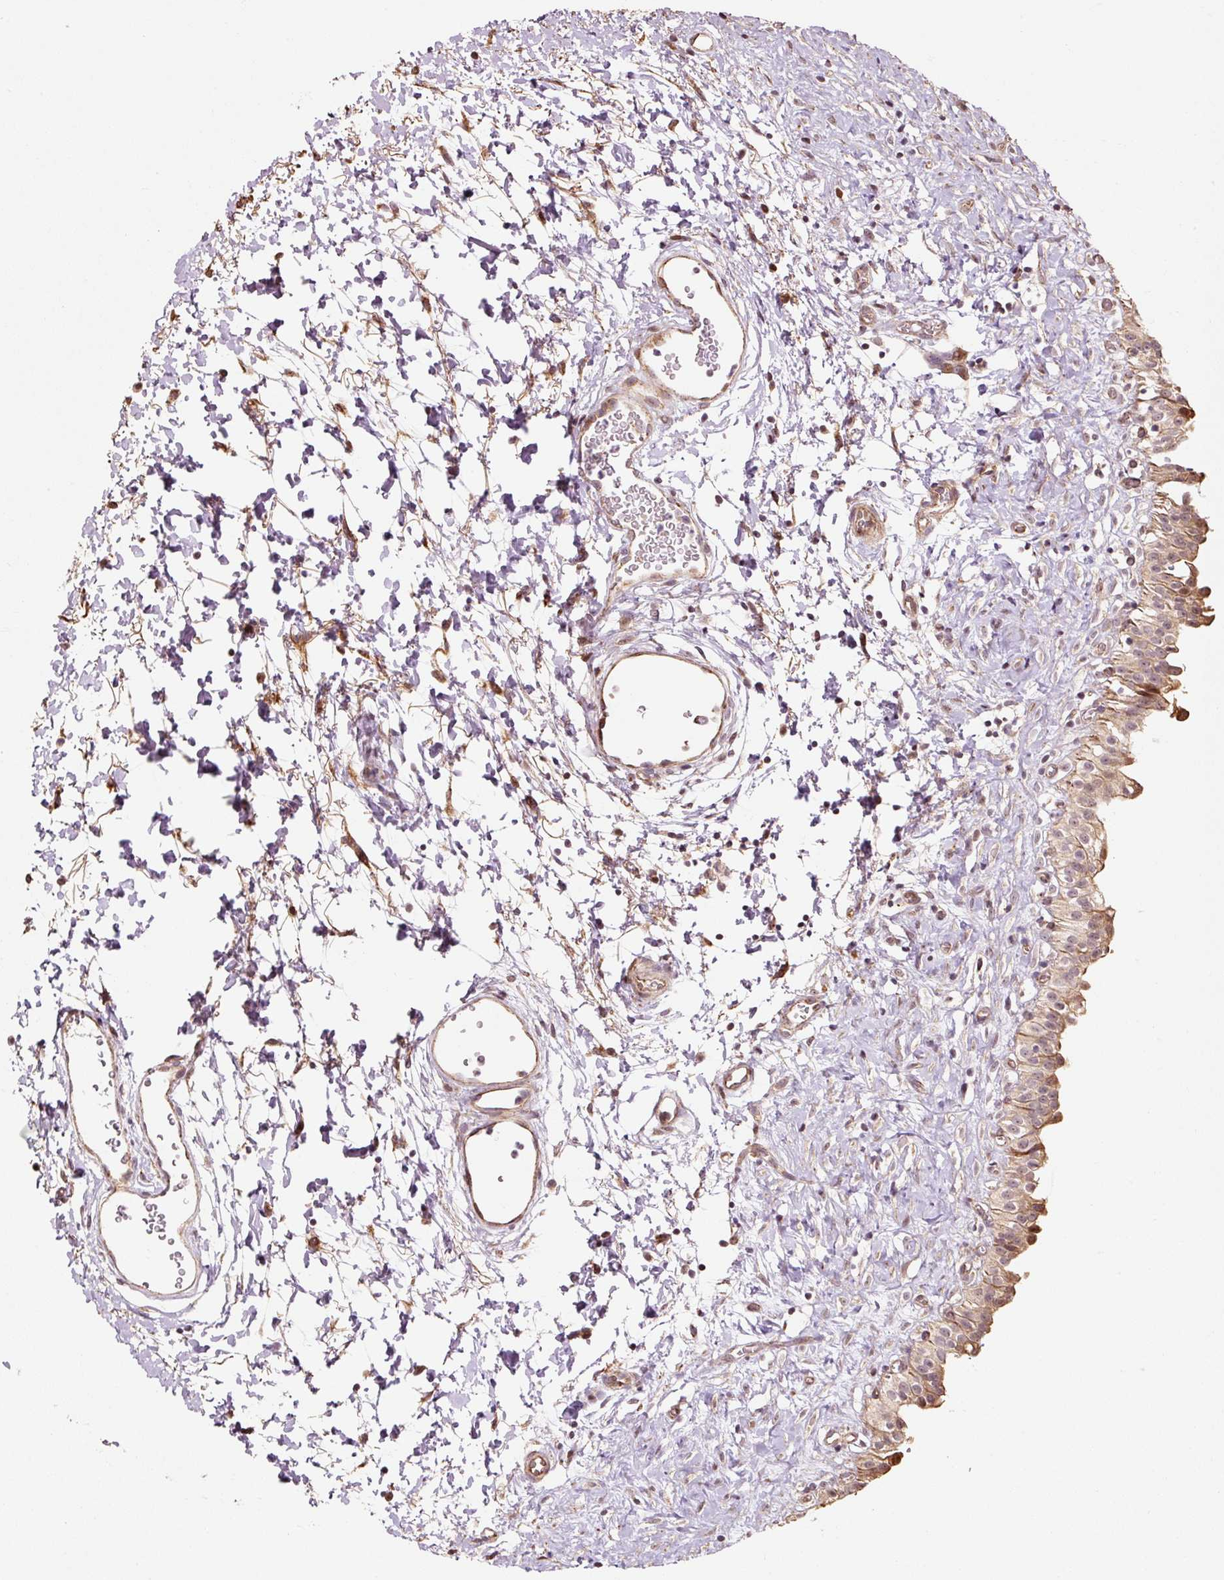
{"staining": {"intensity": "moderate", "quantity": ">75%", "location": "cytoplasmic/membranous,nuclear"}, "tissue": "urinary bladder", "cell_type": "Urothelial cells", "image_type": "normal", "snomed": [{"axis": "morphology", "description": "Normal tissue, NOS"}, {"axis": "topography", "description": "Urinary bladder"}], "caption": "Human urinary bladder stained for a protein (brown) demonstrates moderate cytoplasmic/membranous,nuclear positive staining in approximately >75% of urothelial cells.", "gene": "ETF1", "patient": {"sex": "male", "age": 51}}